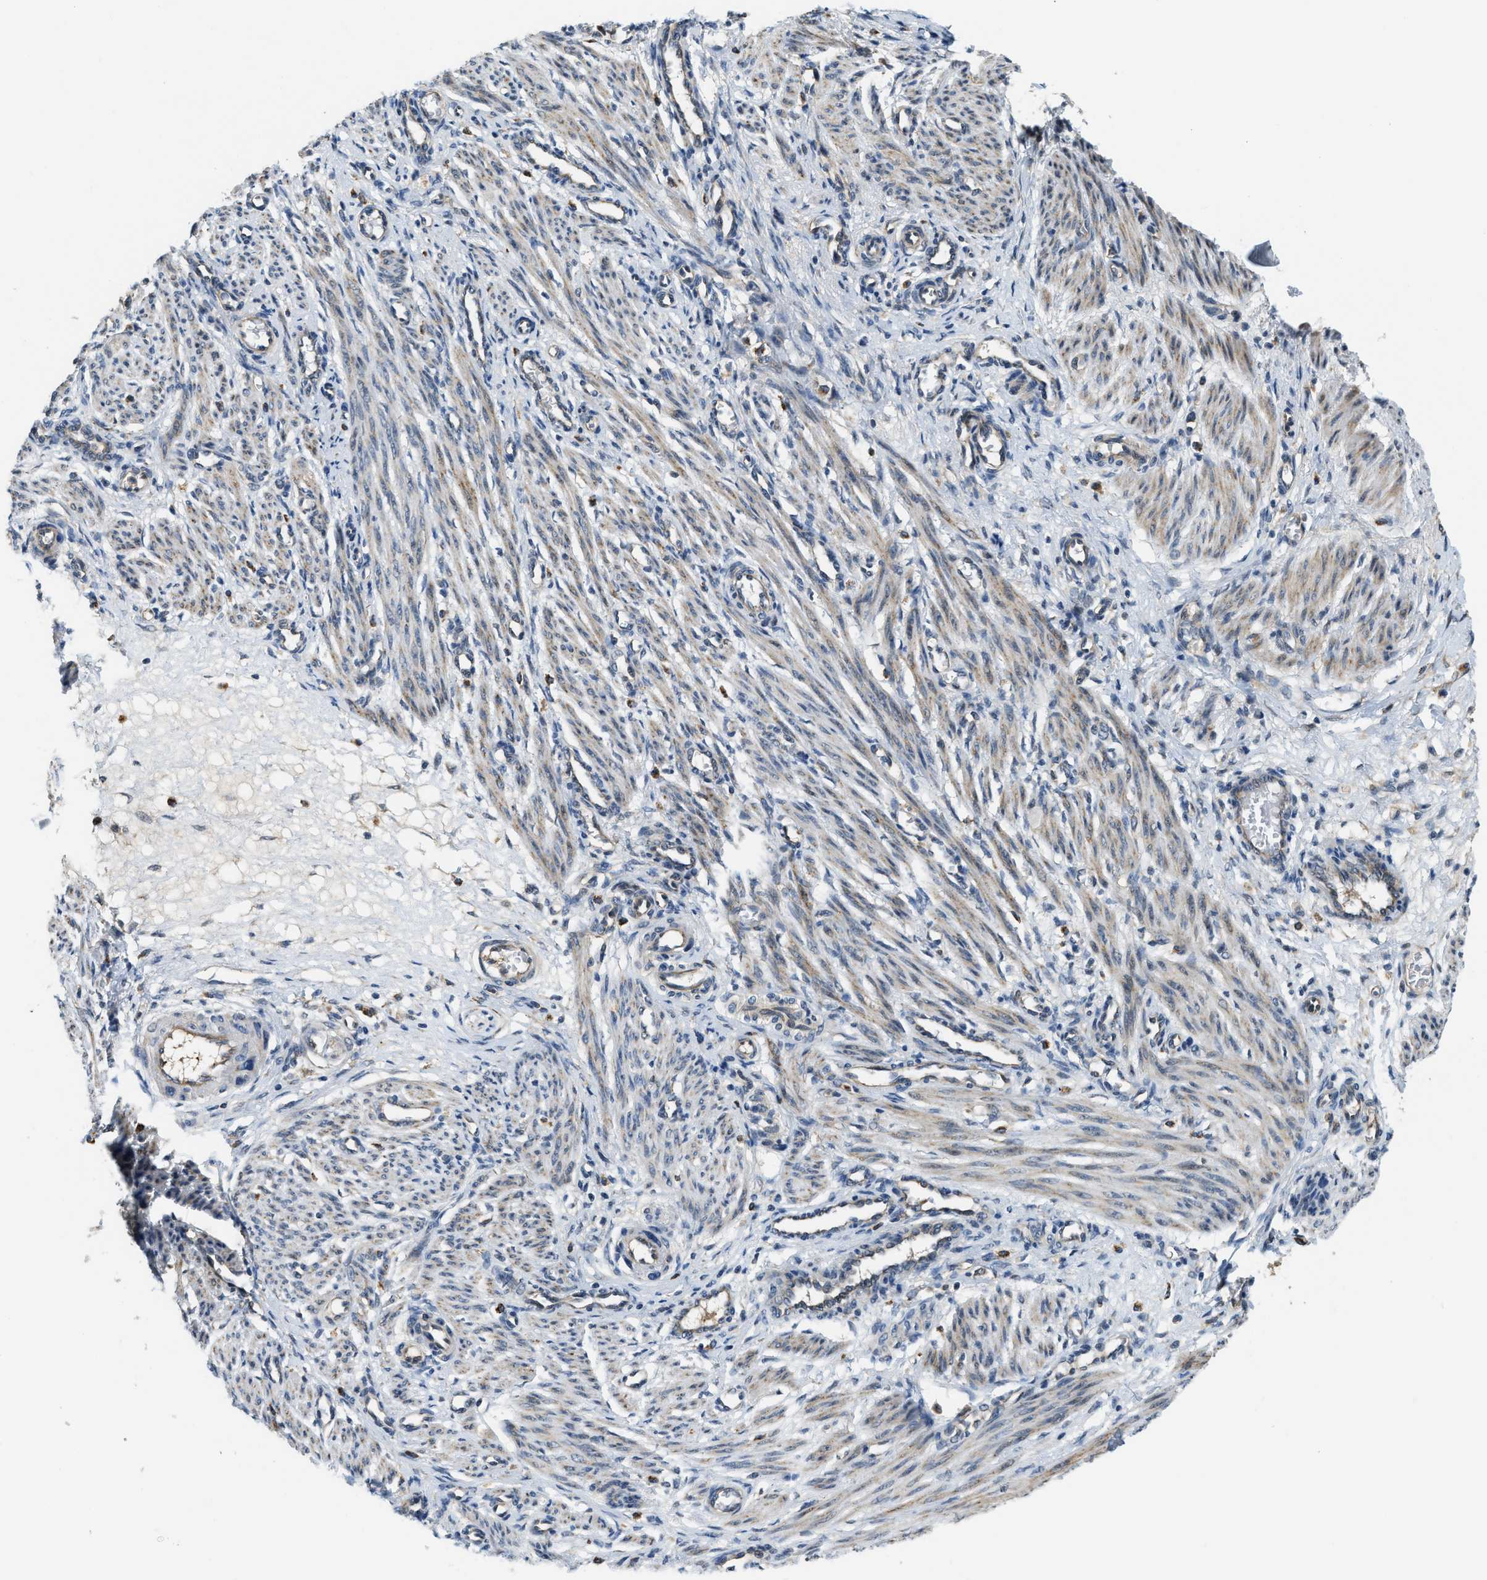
{"staining": {"intensity": "moderate", "quantity": "25%-75%", "location": "cytoplasmic/membranous"}, "tissue": "smooth muscle", "cell_type": "Smooth muscle cells", "image_type": "normal", "snomed": [{"axis": "morphology", "description": "Normal tissue, NOS"}, {"axis": "topography", "description": "Endometrium"}], "caption": "Immunohistochemistry (IHC) (DAB) staining of benign human smooth muscle demonstrates moderate cytoplasmic/membranous protein expression in about 25%-75% of smooth muscle cells. (DAB IHC with brightfield microscopy, high magnification).", "gene": "STARD3NL", "patient": {"sex": "female", "age": 33}}